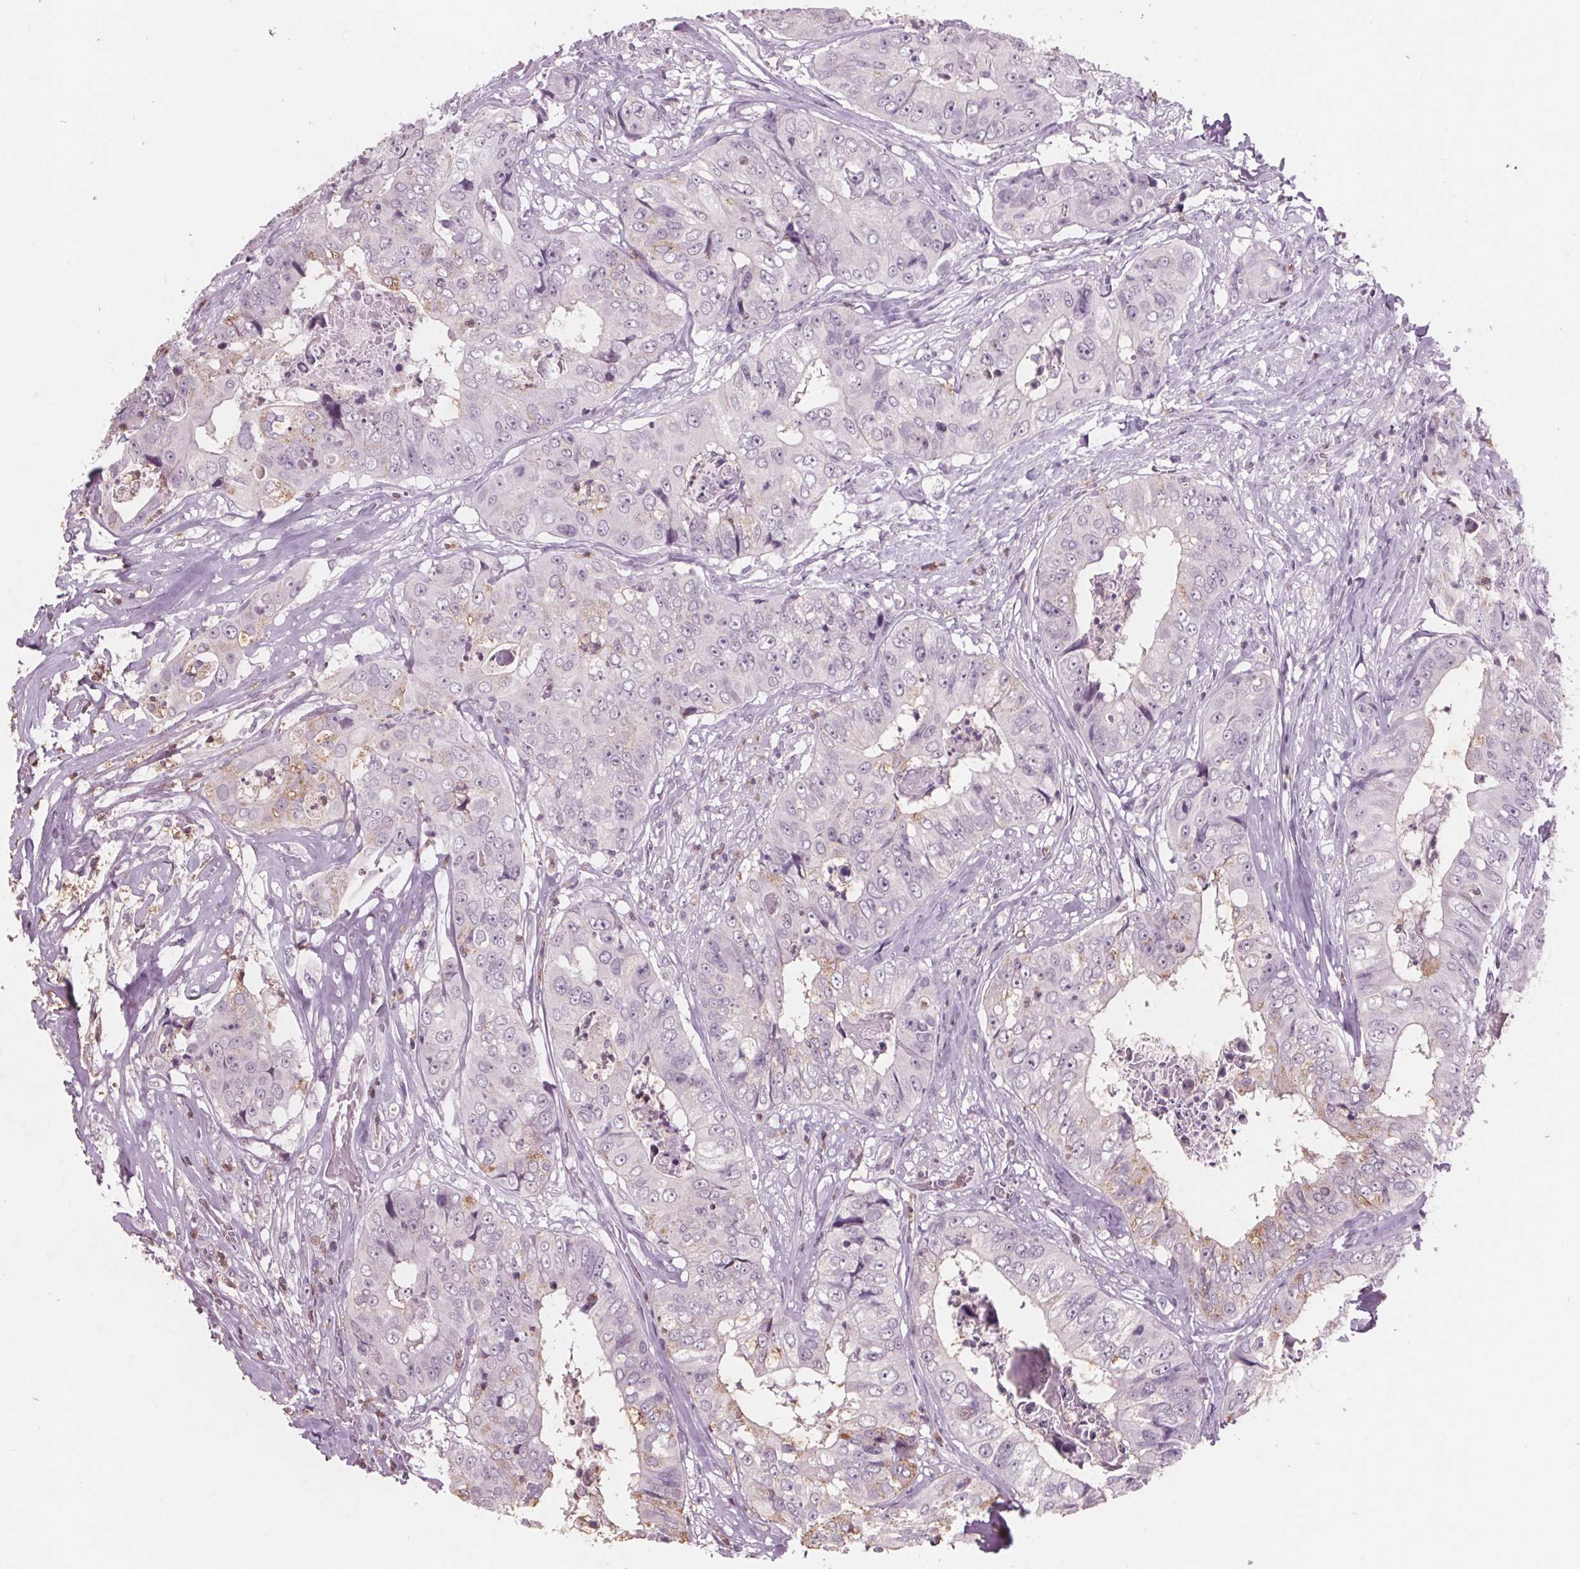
{"staining": {"intensity": "weak", "quantity": "<25%", "location": "cytoplasmic/membranous"}, "tissue": "colorectal cancer", "cell_type": "Tumor cells", "image_type": "cancer", "snomed": [{"axis": "morphology", "description": "Adenocarcinoma, NOS"}, {"axis": "topography", "description": "Rectum"}], "caption": "Tumor cells show no significant positivity in adenocarcinoma (colorectal).", "gene": "PTPN14", "patient": {"sex": "female", "age": 62}}